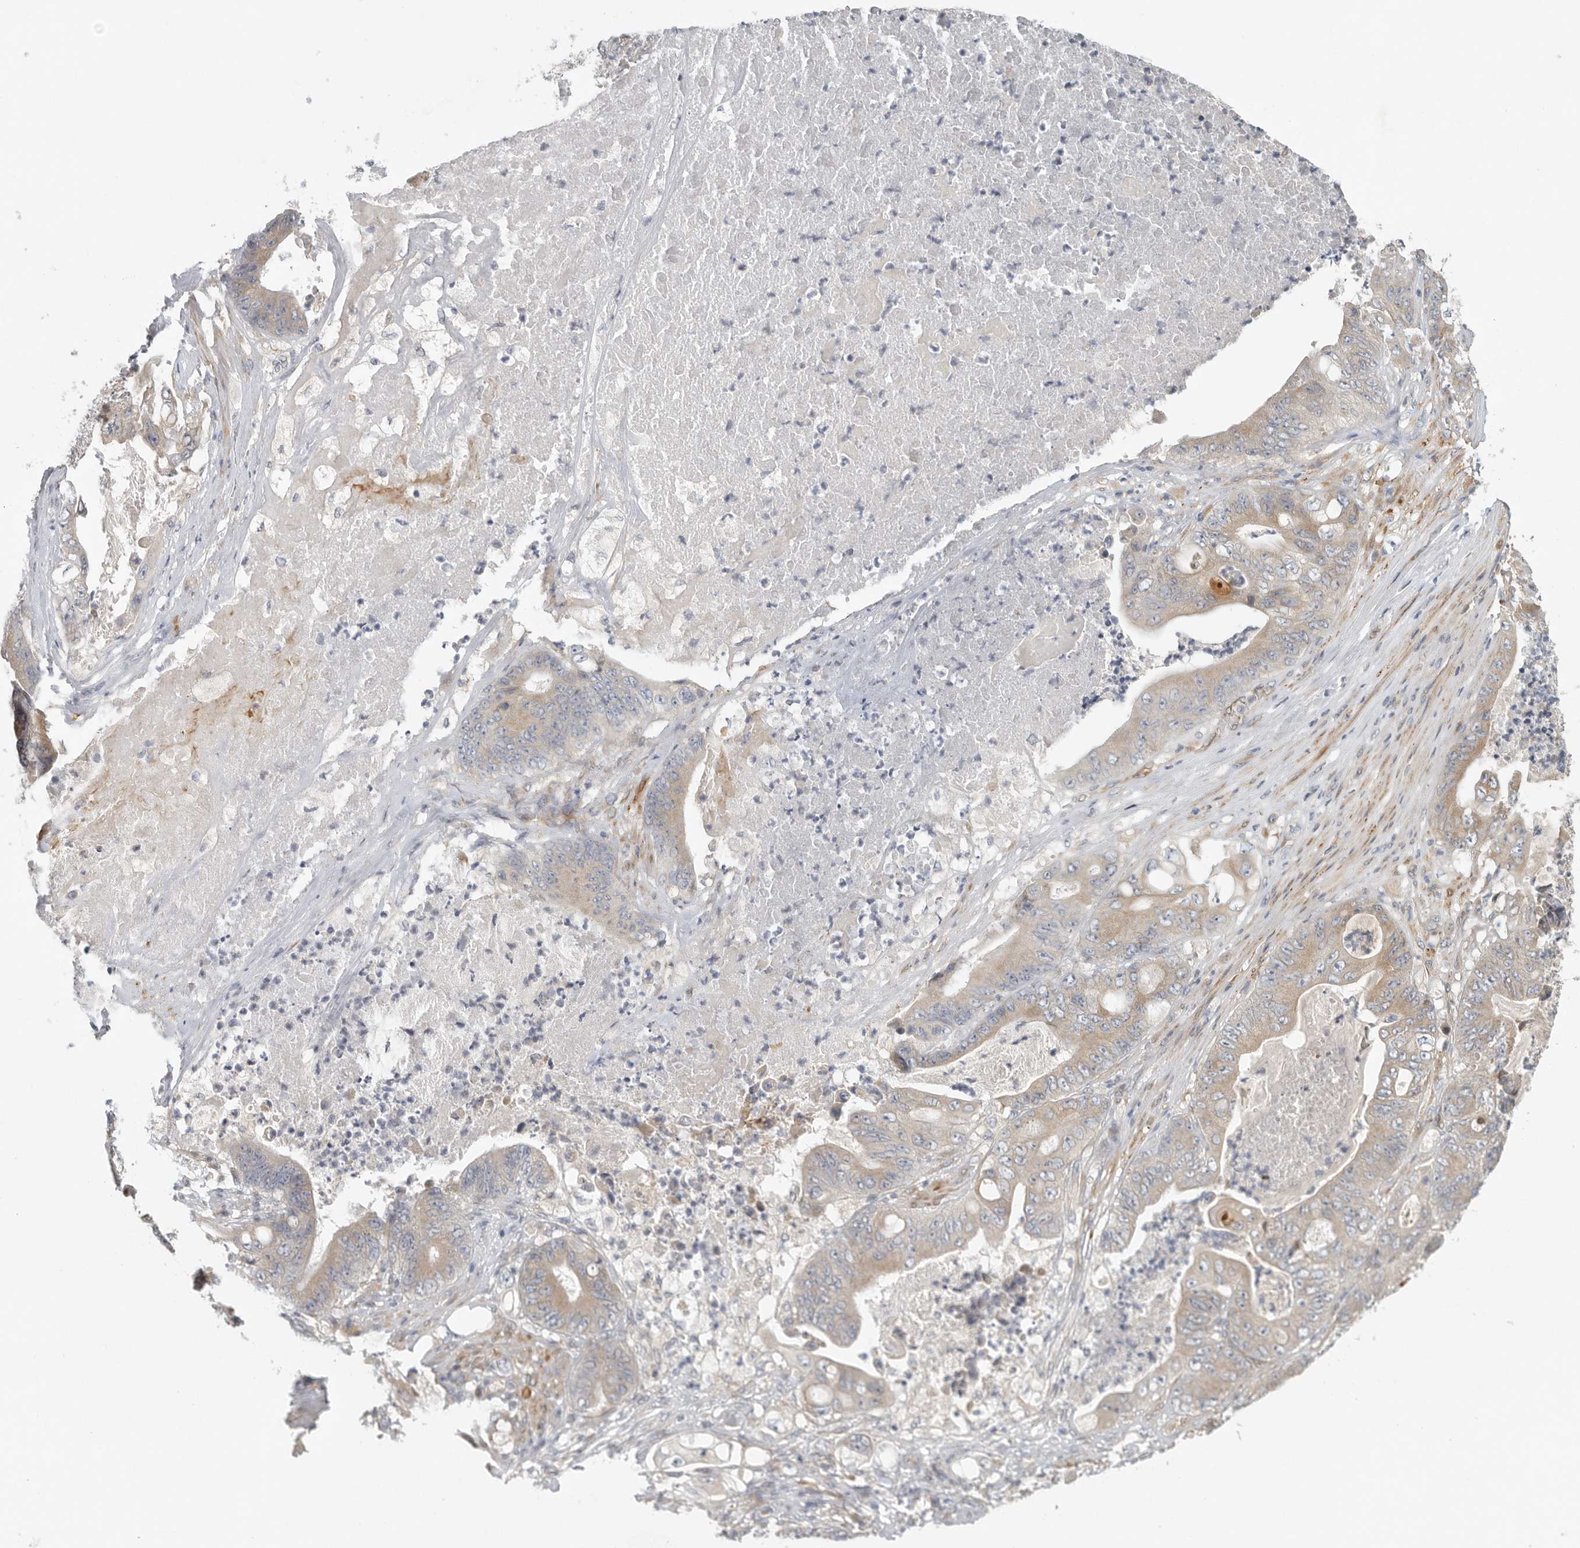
{"staining": {"intensity": "weak", "quantity": ">75%", "location": "cytoplasmic/membranous"}, "tissue": "stomach cancer", "cell_type": "Tumor cells", "image_type": "cancer", "snomed": [{"axis": "morphology", "description": "Adenocarcinoma, NOS"}, {"axis": "topography", "description": "Stomach"}], "caption": "The immunohistochemical stain shows weak cytoplasmic/membranous positivity in tumor cells of stomach cancer (adenocarcinoma) tissue. The protein of interest is shown in brown color, while the nuclei are stained blue.", "gene": "BCAP29", "patient": {"sex": "female", "age": 73}}